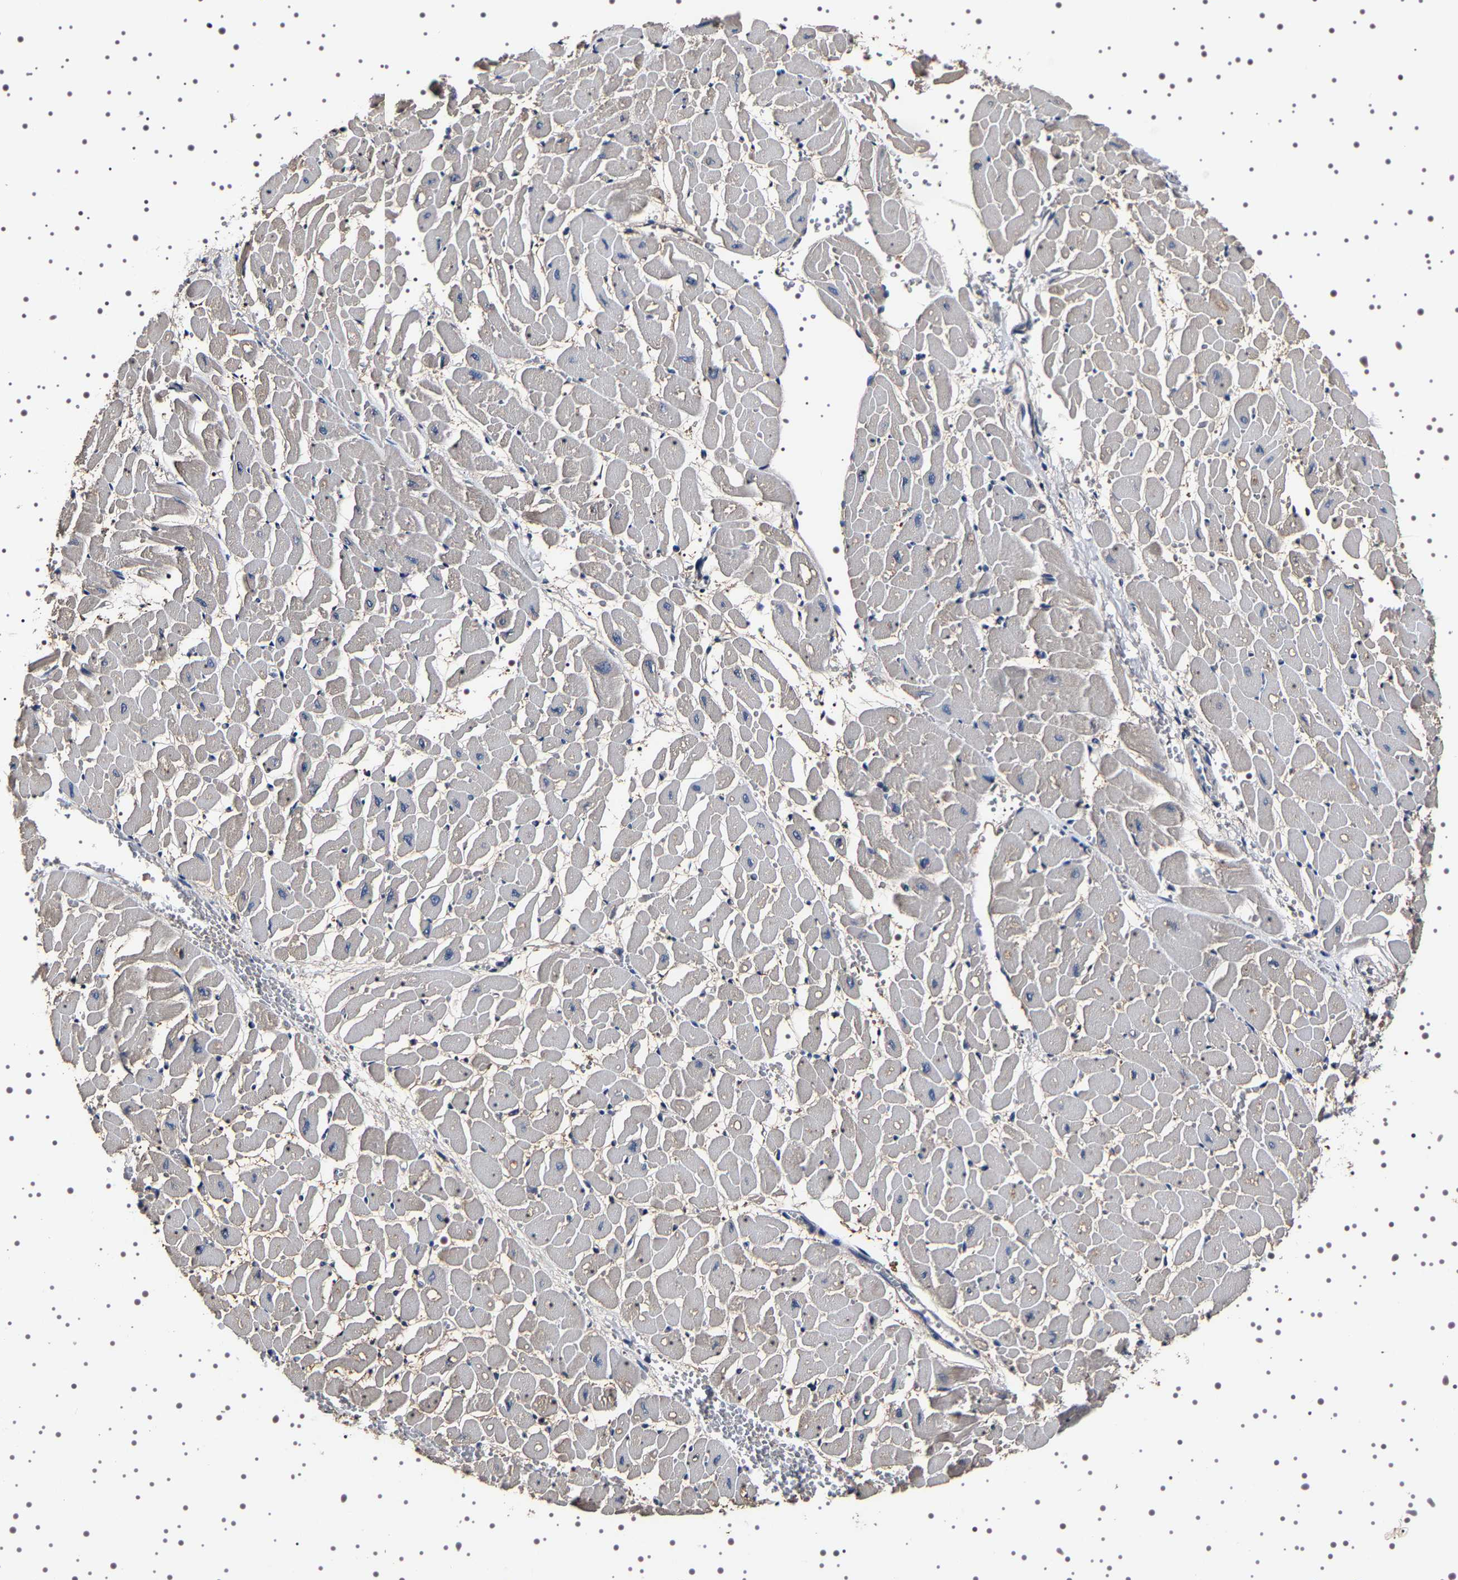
{"staining": {"intensity": "weak", "quantity": "<25%", "location": "cytoplasmic/membranous"}, "tissue": "heart muscle", "cell_type": "Cardiomyocytes", "image_type": "normal", "snomed": [{"axis": "morphology", "description": "Normal tissue, NOS"}, {"axis": "topography", "description": "Heart"}], "caption": "A high-resolution micrograph shows immunohistochemistry (IHC) staining of normal heart muscle, which displays no significant staining in cardiomyocytes.", "gene": "TARBP1", "patient": {"sex": "male", "age": 45}}